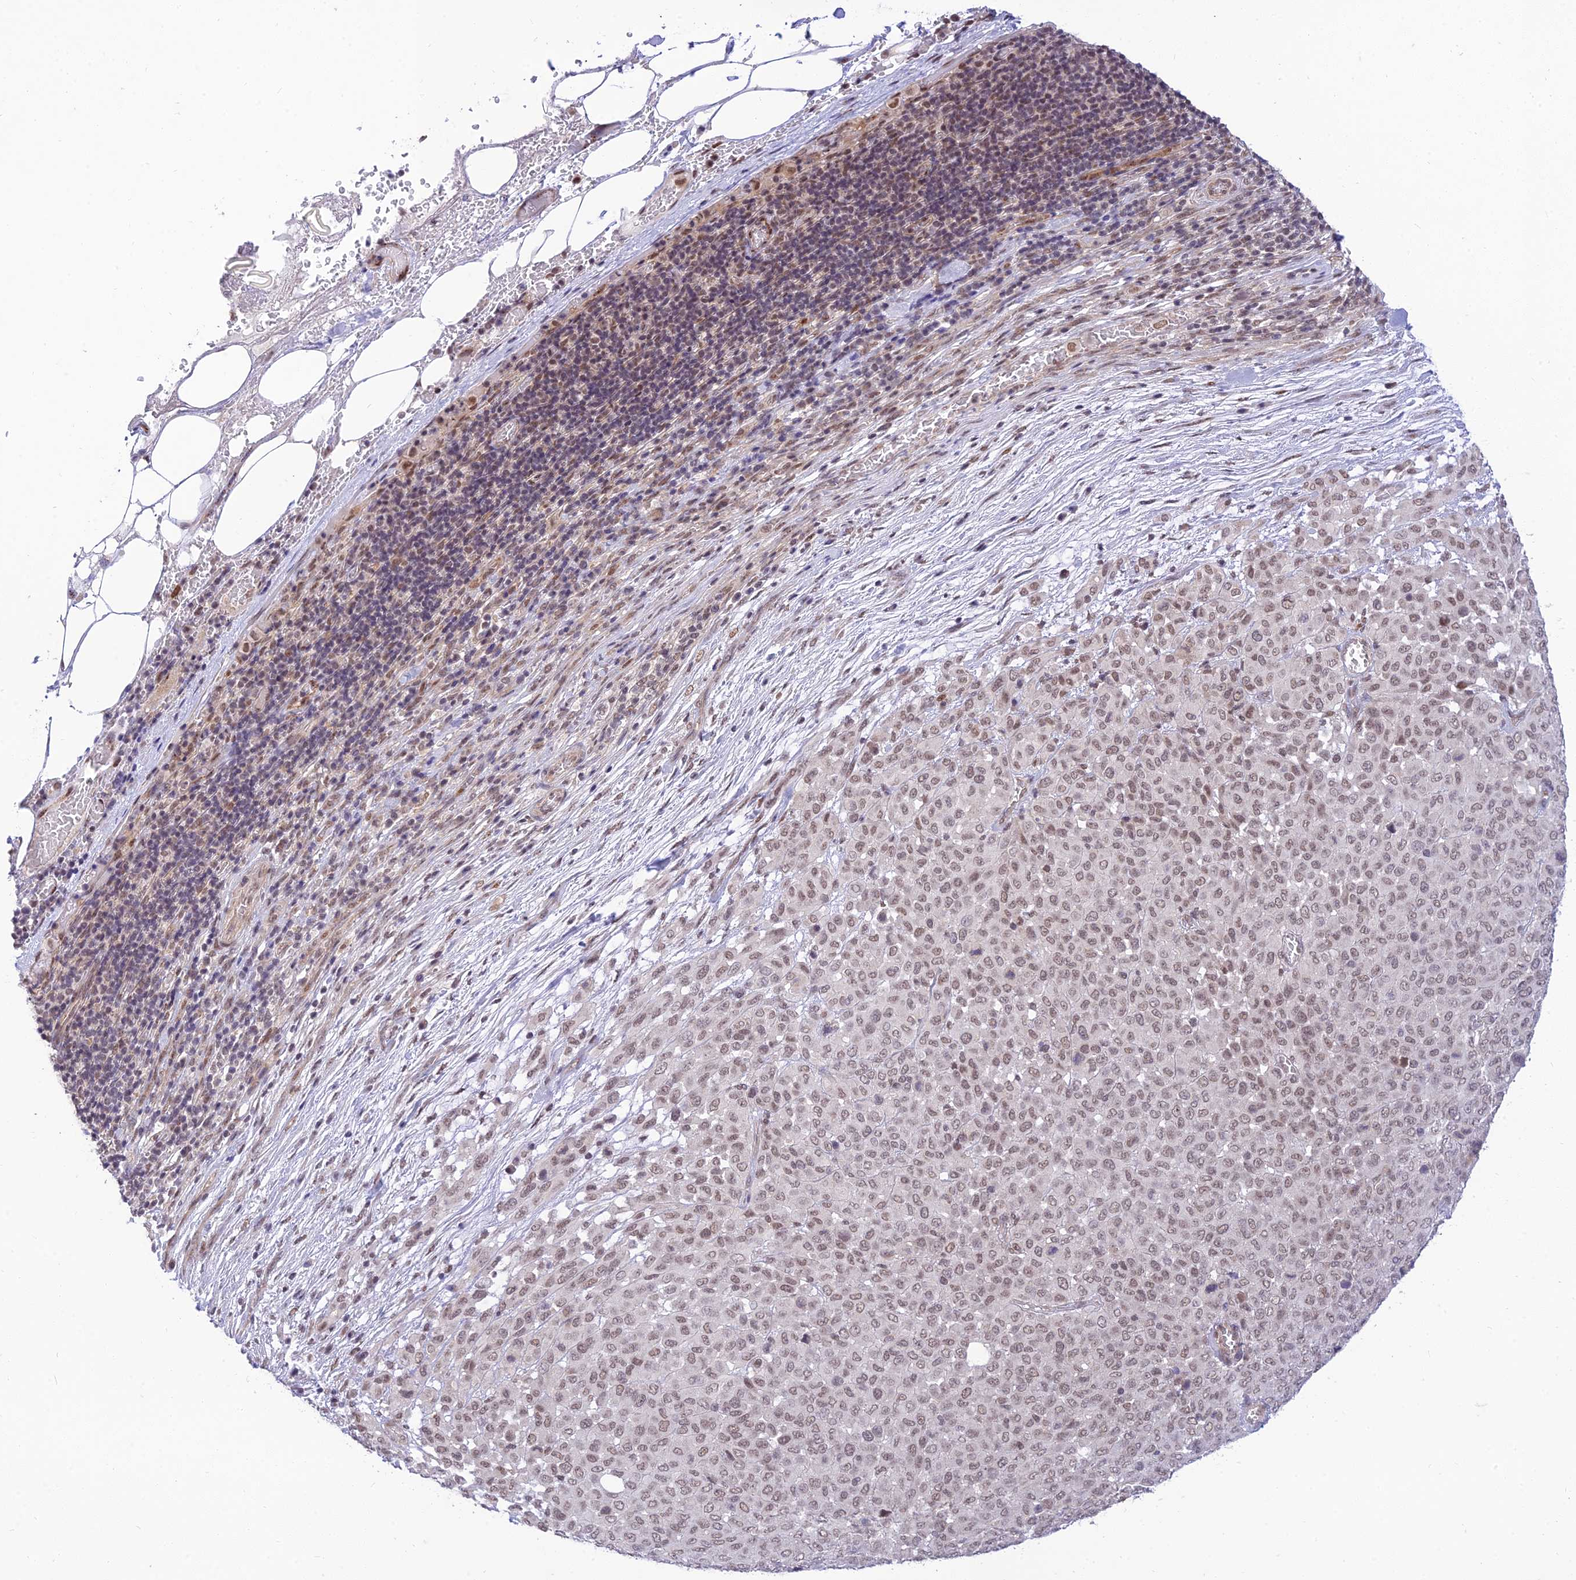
{"staining": {"intensity": "moderate", "quantity": ">75%", "location": "nuclear"}, "tissue": "melanoma", "cell_type": "Tumor cells", "image_type": "cancer", "snomed": [{"axis": "morphology", "description": "Malignant melanoma, Metastatic site"}, {"axis": "topography", "description": "Skin"}], "caption": "The photomicrograph demonstrates a brown stain indicating the presence of a protein in the nuclear of tumor cells in melanoma. (DAB IHC with brightfield microscopy, high magnification).", "gene": "MICOS13", "patient": {"sex": "female", "age": 81}}